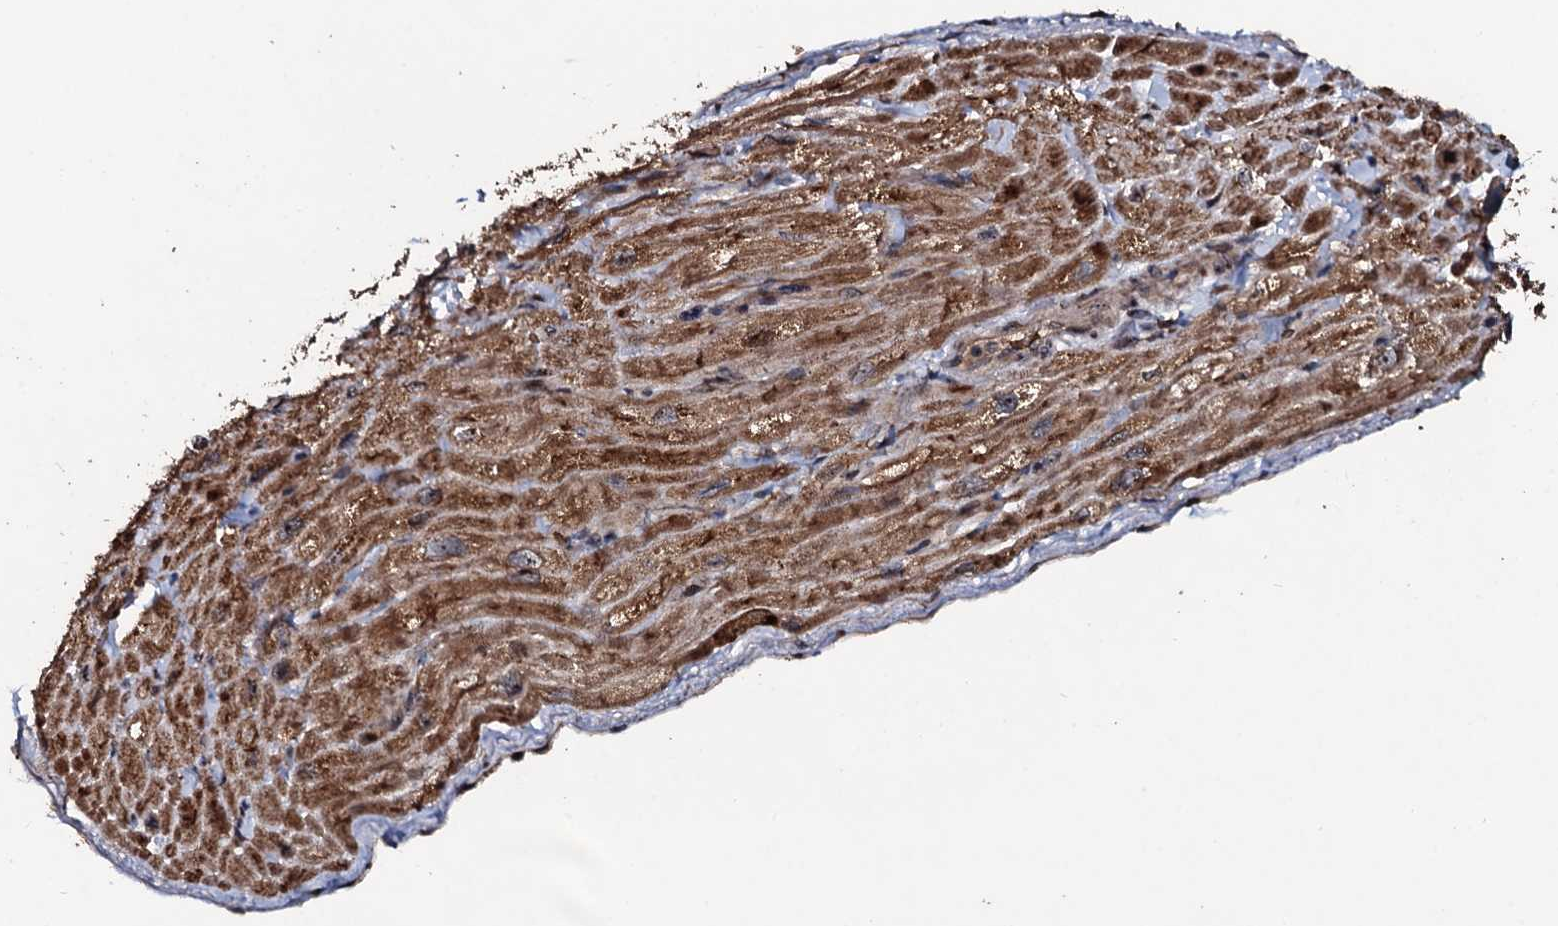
{"staining": {"intensity": "moderate", "quantity": ">75%", "location": "cytoplasmic/membranous,nuclear"}, "tissue": "heart muscle", "cell_type": "Cardiomyocytes", "image_type": "normal", "snomed": [{"axis": "morphology", "description": "Normal tissue, NOS"}, {"axis": "topography", "description": "Heart"}], "caption": "Immunohistochemical staining of benign human heart muscle reveals >75% levels of moderate cytoplasmic/membranous,nuclear protein staining in about >75% of cardiomyocytes. The staining was performed using DAB, with brown indicating positive protein expression. Nuclei are stained blue with hematoxylin.", "gene": "SUPT7L", "patient": {"sex": "male", "age": 65}}